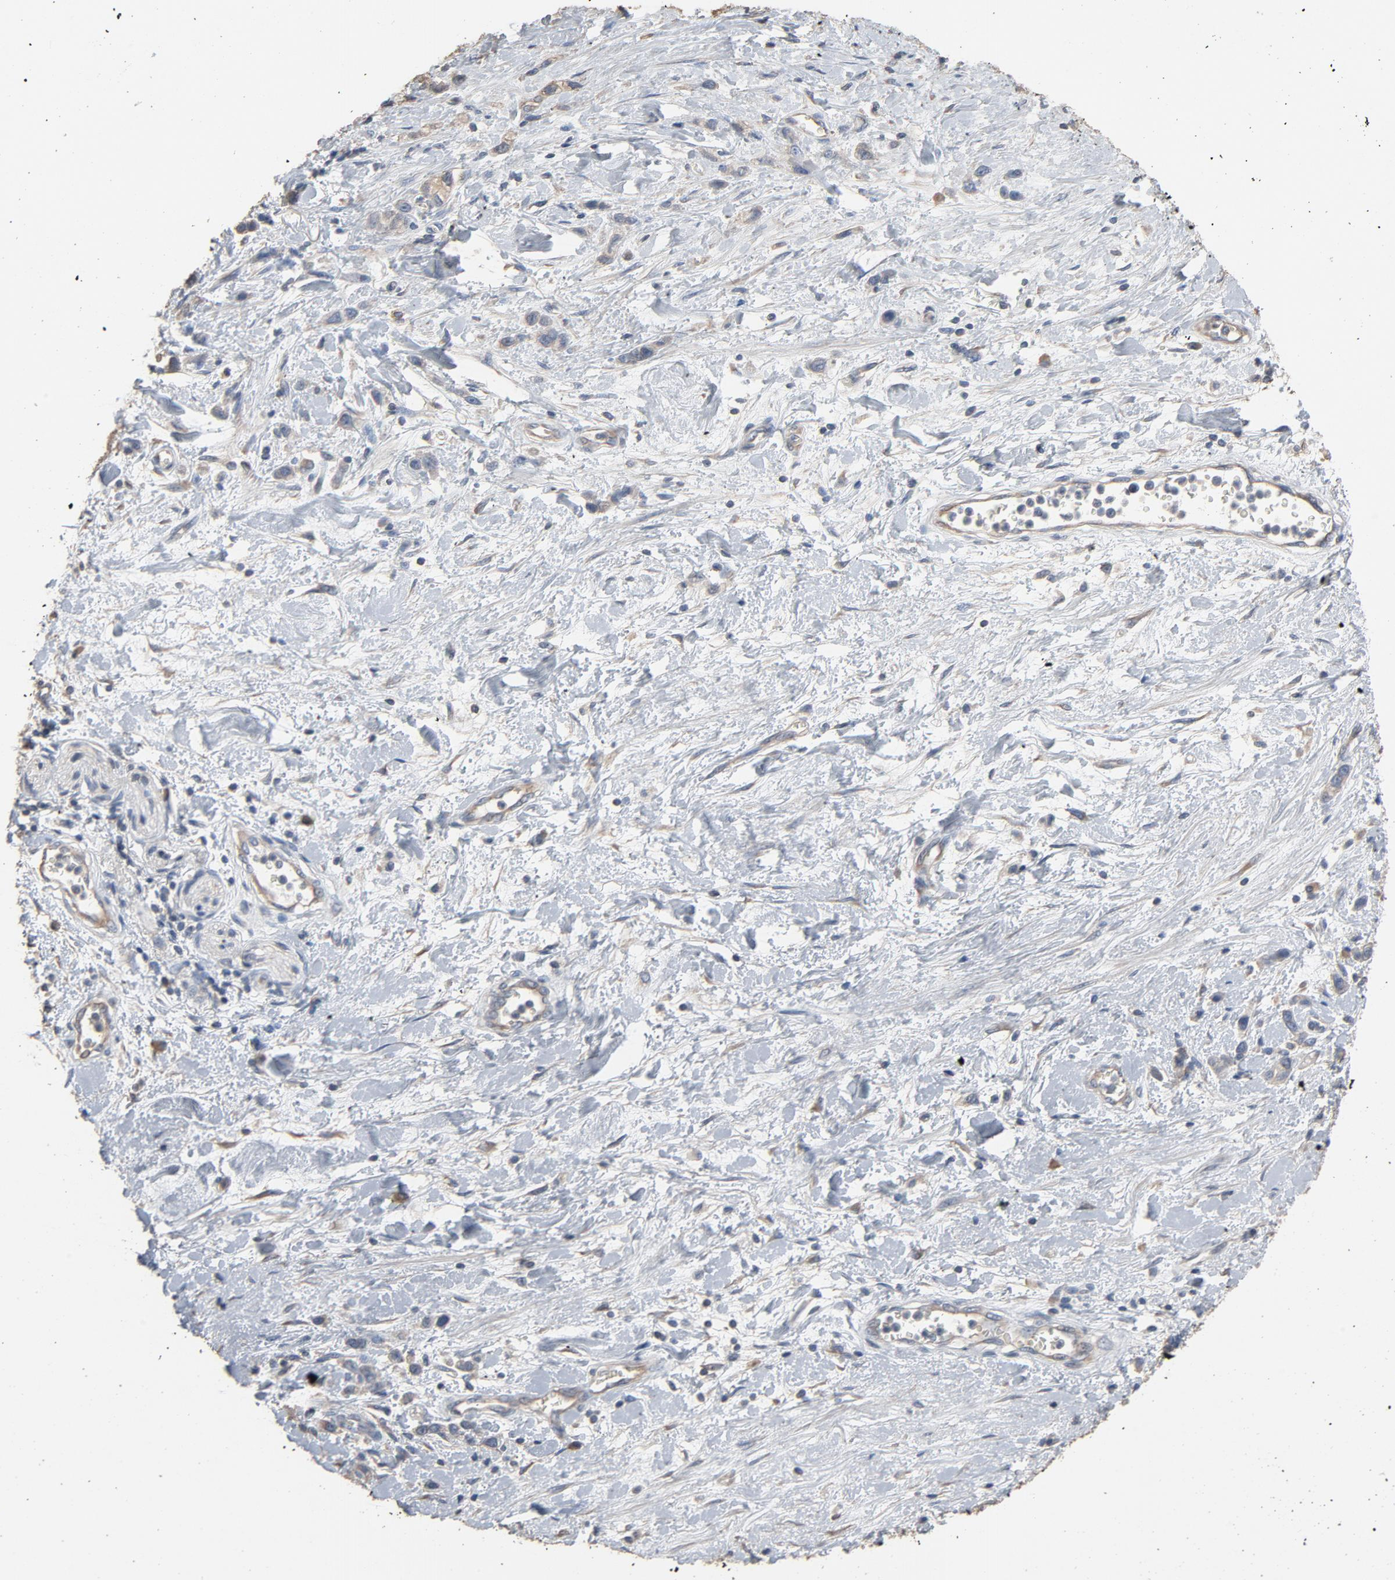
{"staining": {"intensity": "weak", "quantity": ">75%", "location": "cytoplasmic/membranous"}, "tissue": "stomach cancer", "cell_type": "Tumor cells", "image_type": "cancer", "snomed": [{"axis": "morphology", "description": "Normal tissue, NOS"}, {"axis": "morphology", "description": "Adenocarcinoma, NOS"}, {"axis": "morphology", "description": "Adenocarcinoma, High grade"}, {"axis": "topography", "description": "Stomach, upper"}, {"axis": "topography", "description": "Stomach"}], "caption": "A brown stain labels weak cytoplasmic/membranous expression of a protein in human stomach cancer tumor cells.", "gene": "SOX6", "patient": {"sex": "female", "age": 65}}